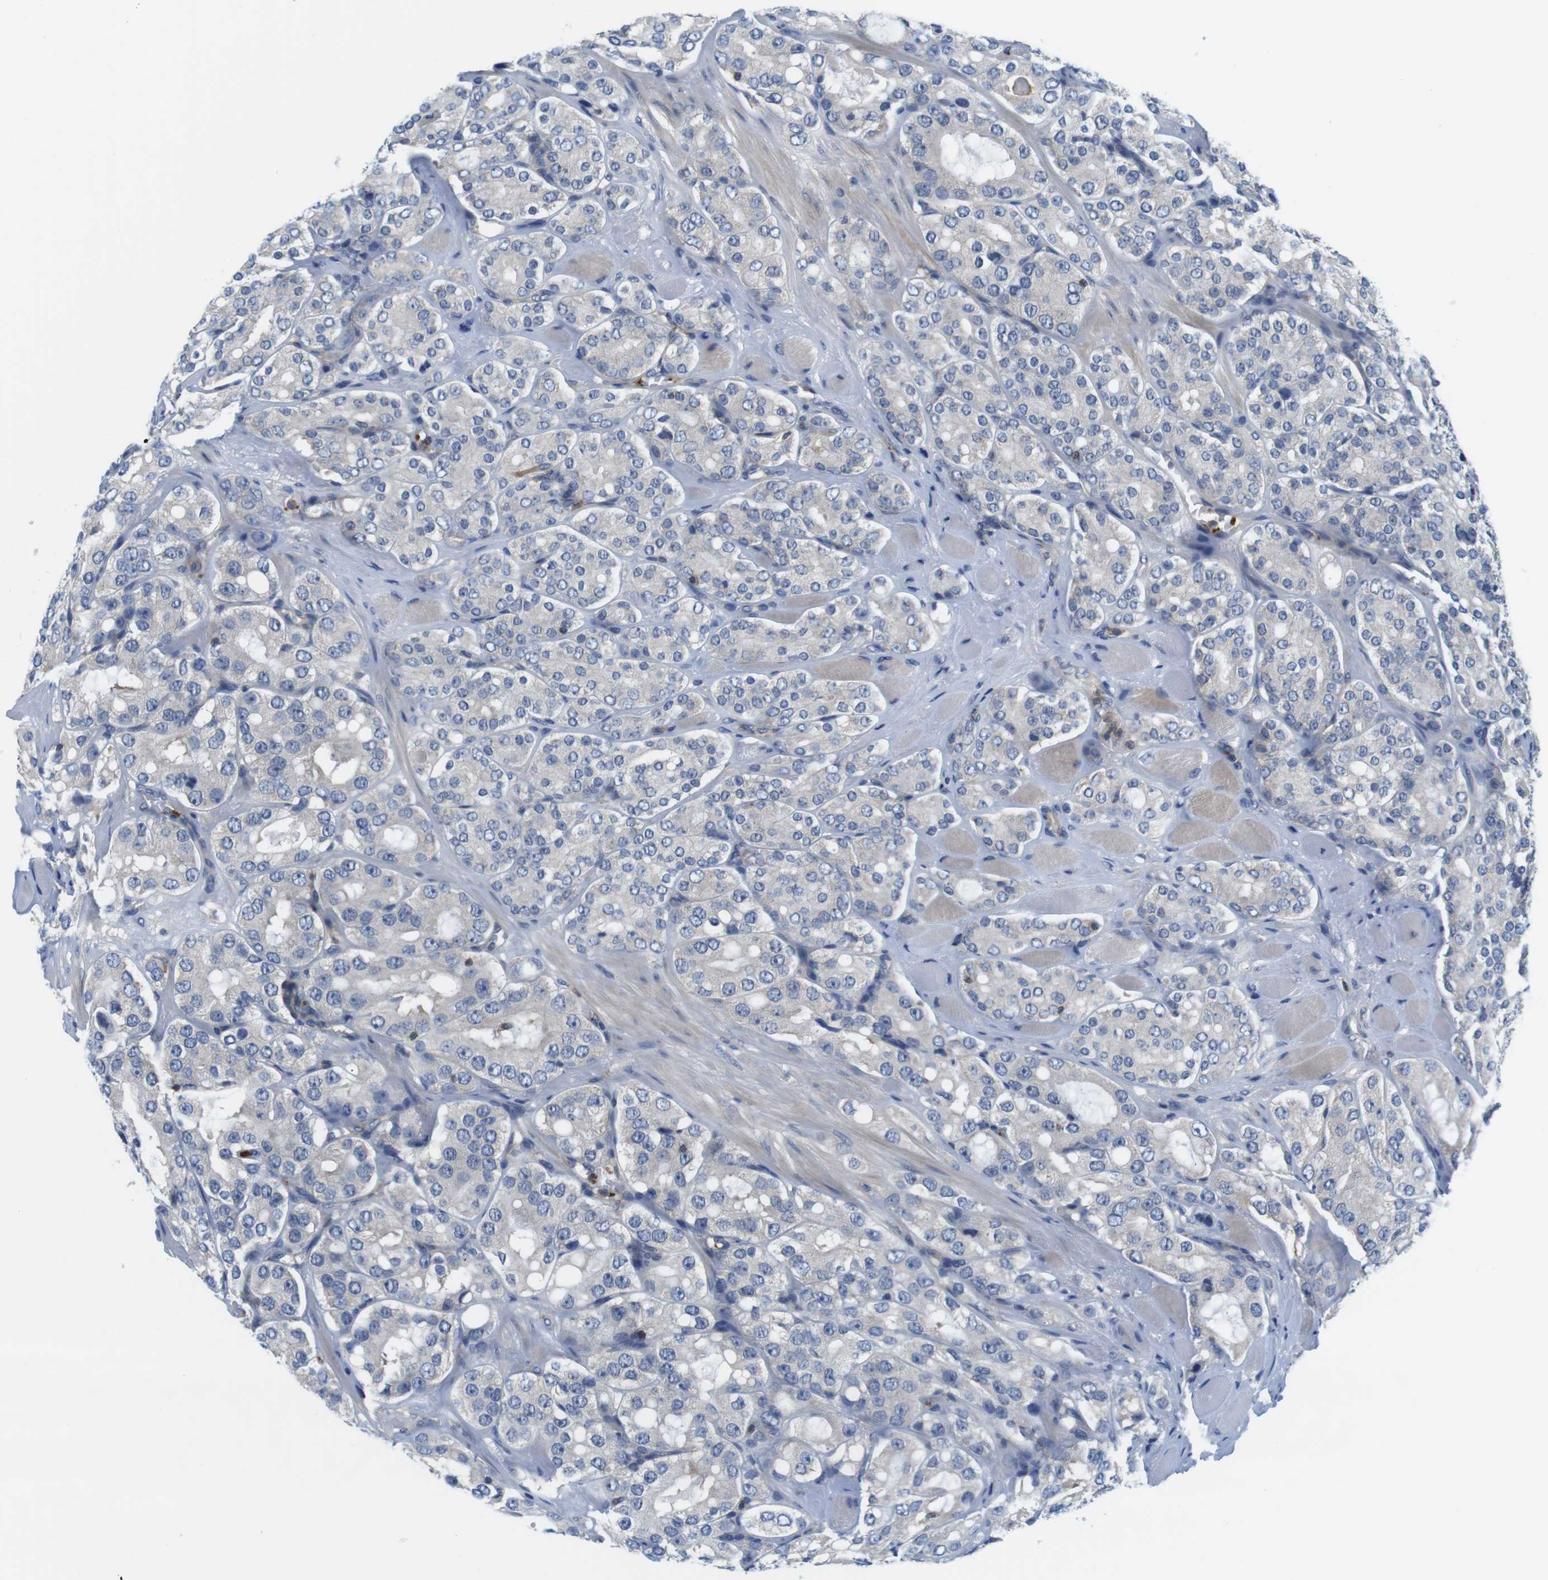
{"staining": {"intensity": "negative", "quantity": "none", "location": "none"}, "tissue": "prostate cancer", "cell_type": "Tumor cells", "image_type": "cancer", "snomed": [{"axis": "morphology", "description": "Adenocarcinoma, High grade"}, {"axis": "topography", "description": "Prostate"}], "caption": "The immunohistochemistry (IHC) micrograph has no significant positivity in tumor cells of high-grade adenocarcinoma (prostate) tissue.", "gene": "HERPUD2", "patient": {"sex": "male", "age": 65}}